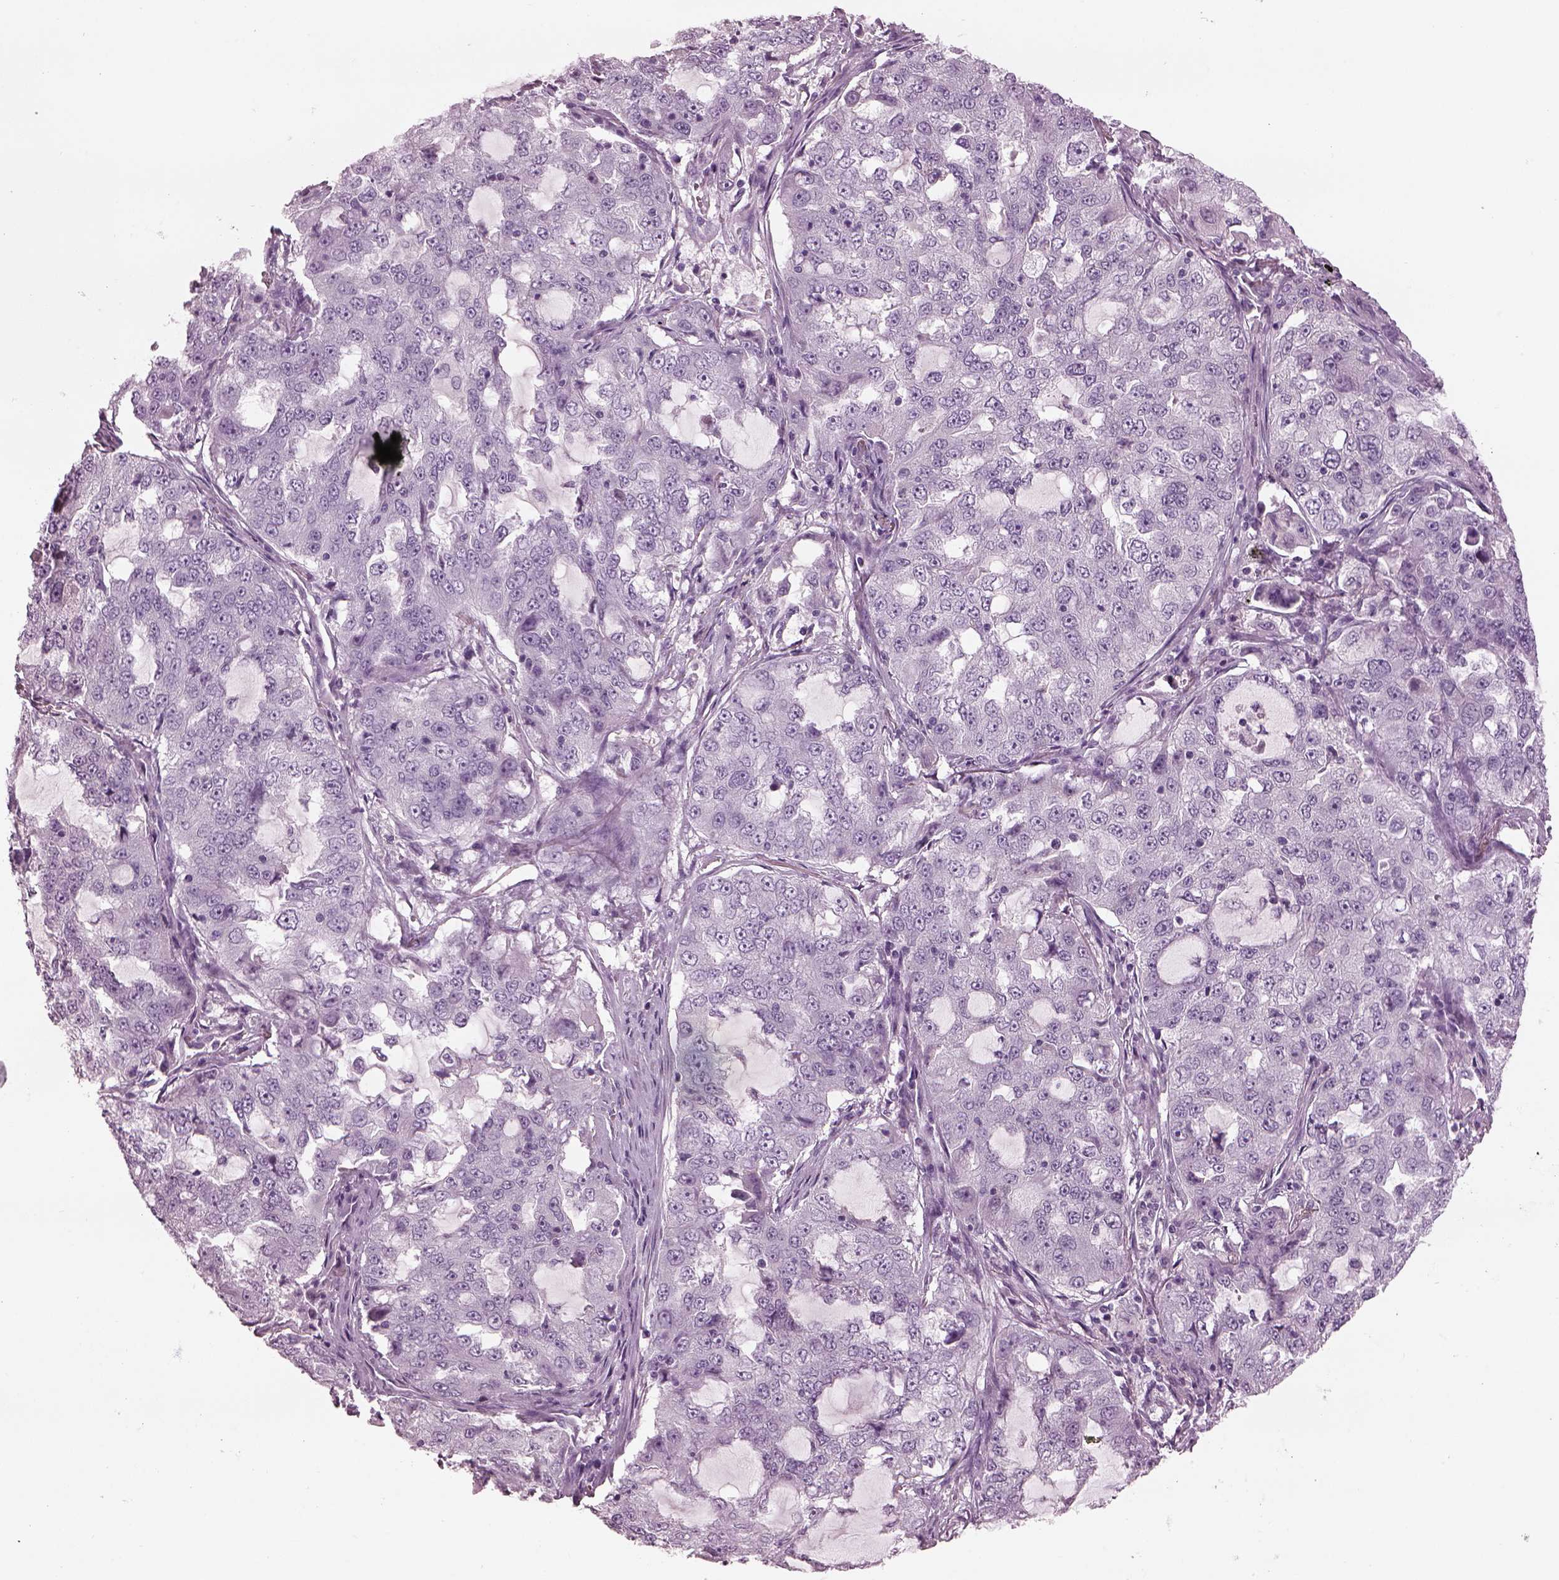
{"staining": {"intensity": "negative", "quantity": "none", "location": "none"}, "tissue": "lung cancer", "cell_type": "Tumor cells", "image_type": "cancer", "snomed": [{"axis": "morphology", "description": "Adenocarcinoma, NOS"}, {"axis": "topography", "description": "Lung"}], "caption": "Immunohistochemistry (IHC) of human lung cancer demonstrates no expression in tumor cells.", "gene": "PACRG", "patient": {"sex": "female", "age": 61}}